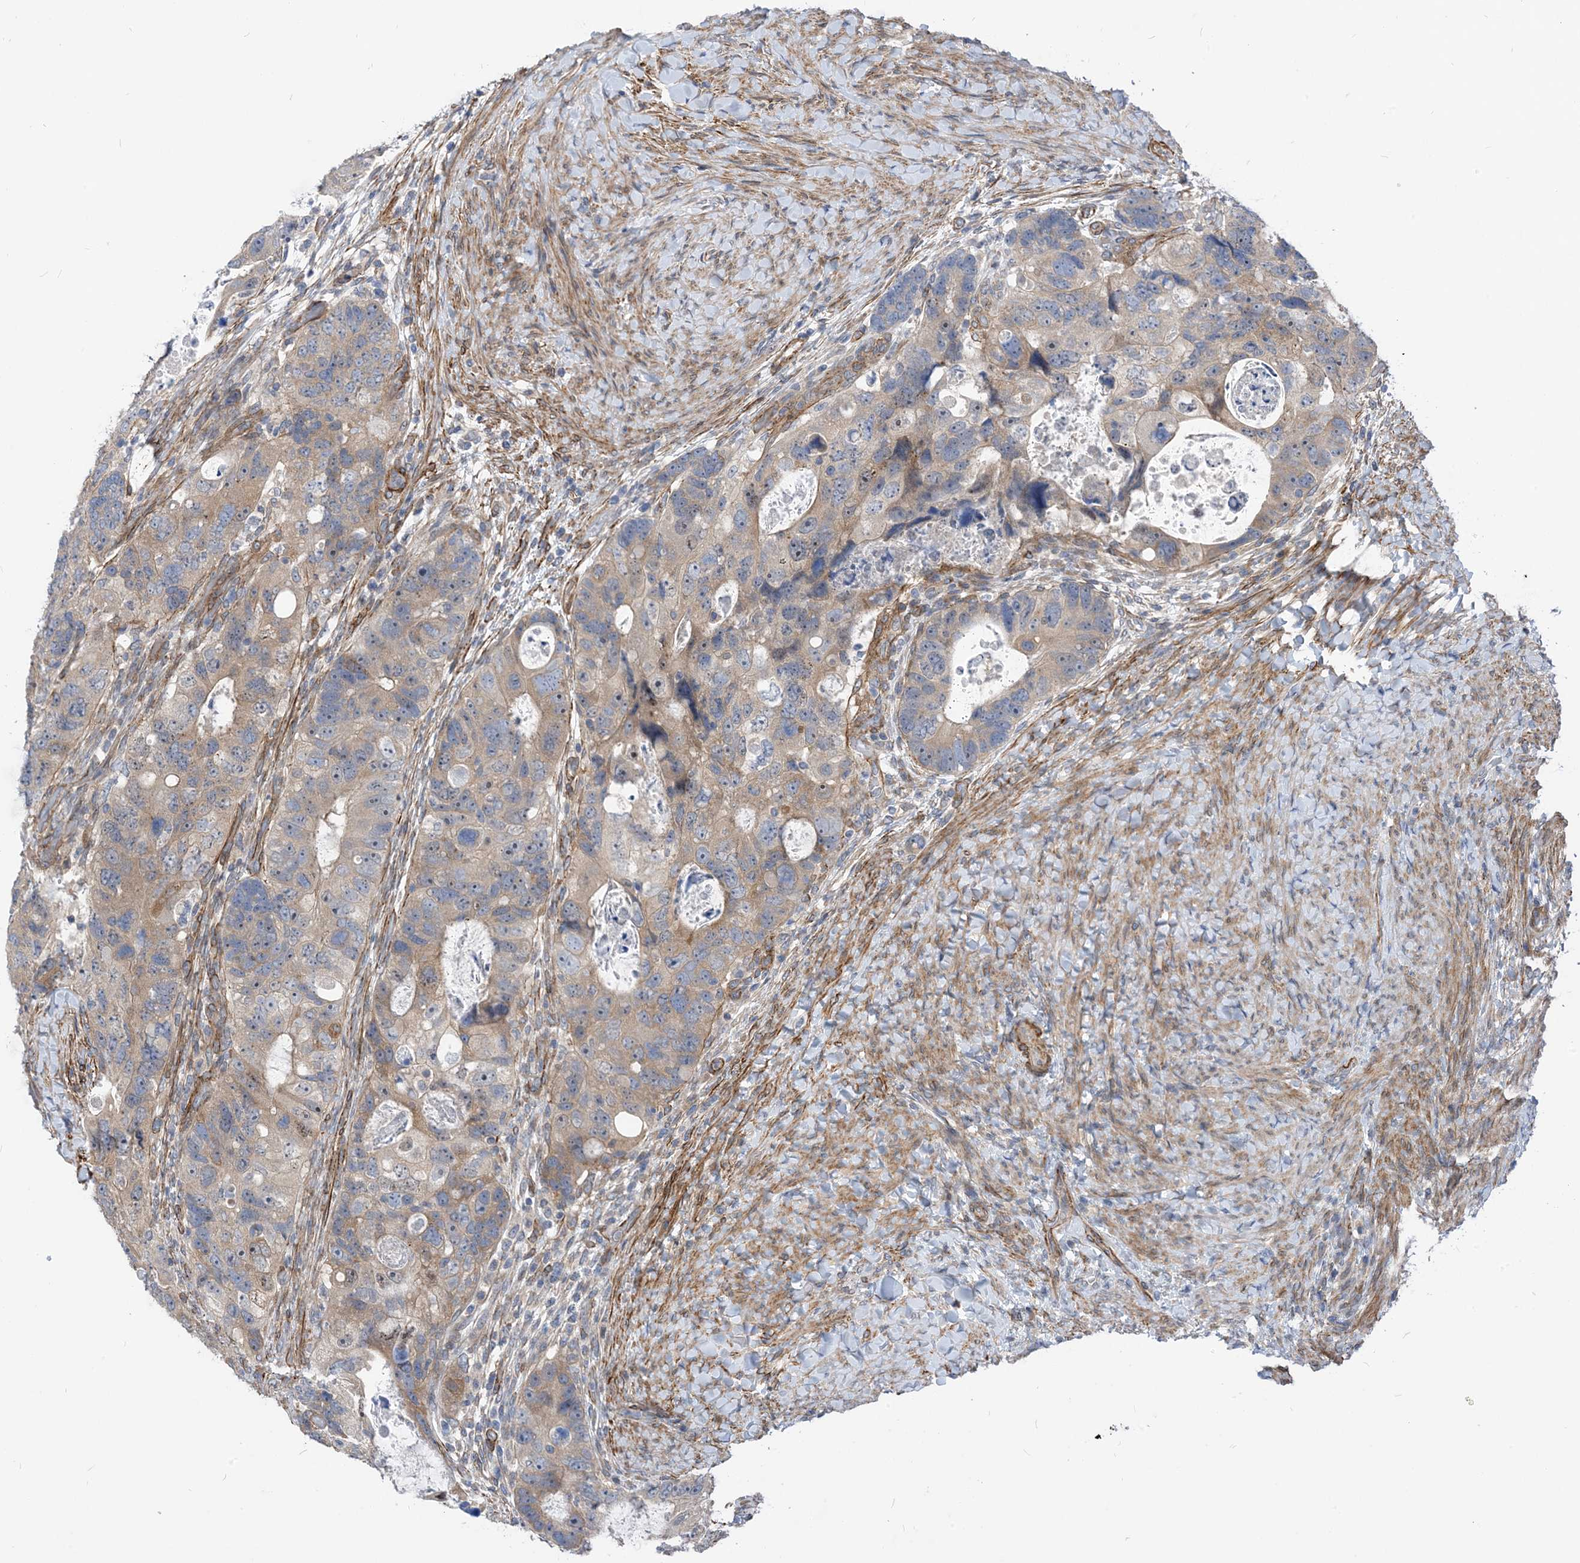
{"staining": {"intensity": "moderate", "quantity": "25%-75%", "location": "cytoplasmic/membranous"}, "tissue": "colorectal cancer", "cell_type": "Tumor cells", "image_type": "cancer", "snomed": [{"axis": "morphology", "description": "Adenocarcinoma, NOS"}, {"axis": "topography", "description": "Rectum"}], "caption": "Immunohistochemical staining of colorectal cancer (adenocarcinoma) shows medium levels of moderate cytoplasmic/membranous expression in about 25%-75% of tumor cells.", "gene": "PLEKHA3", "patient": {"sex": "male", "age": 59}}